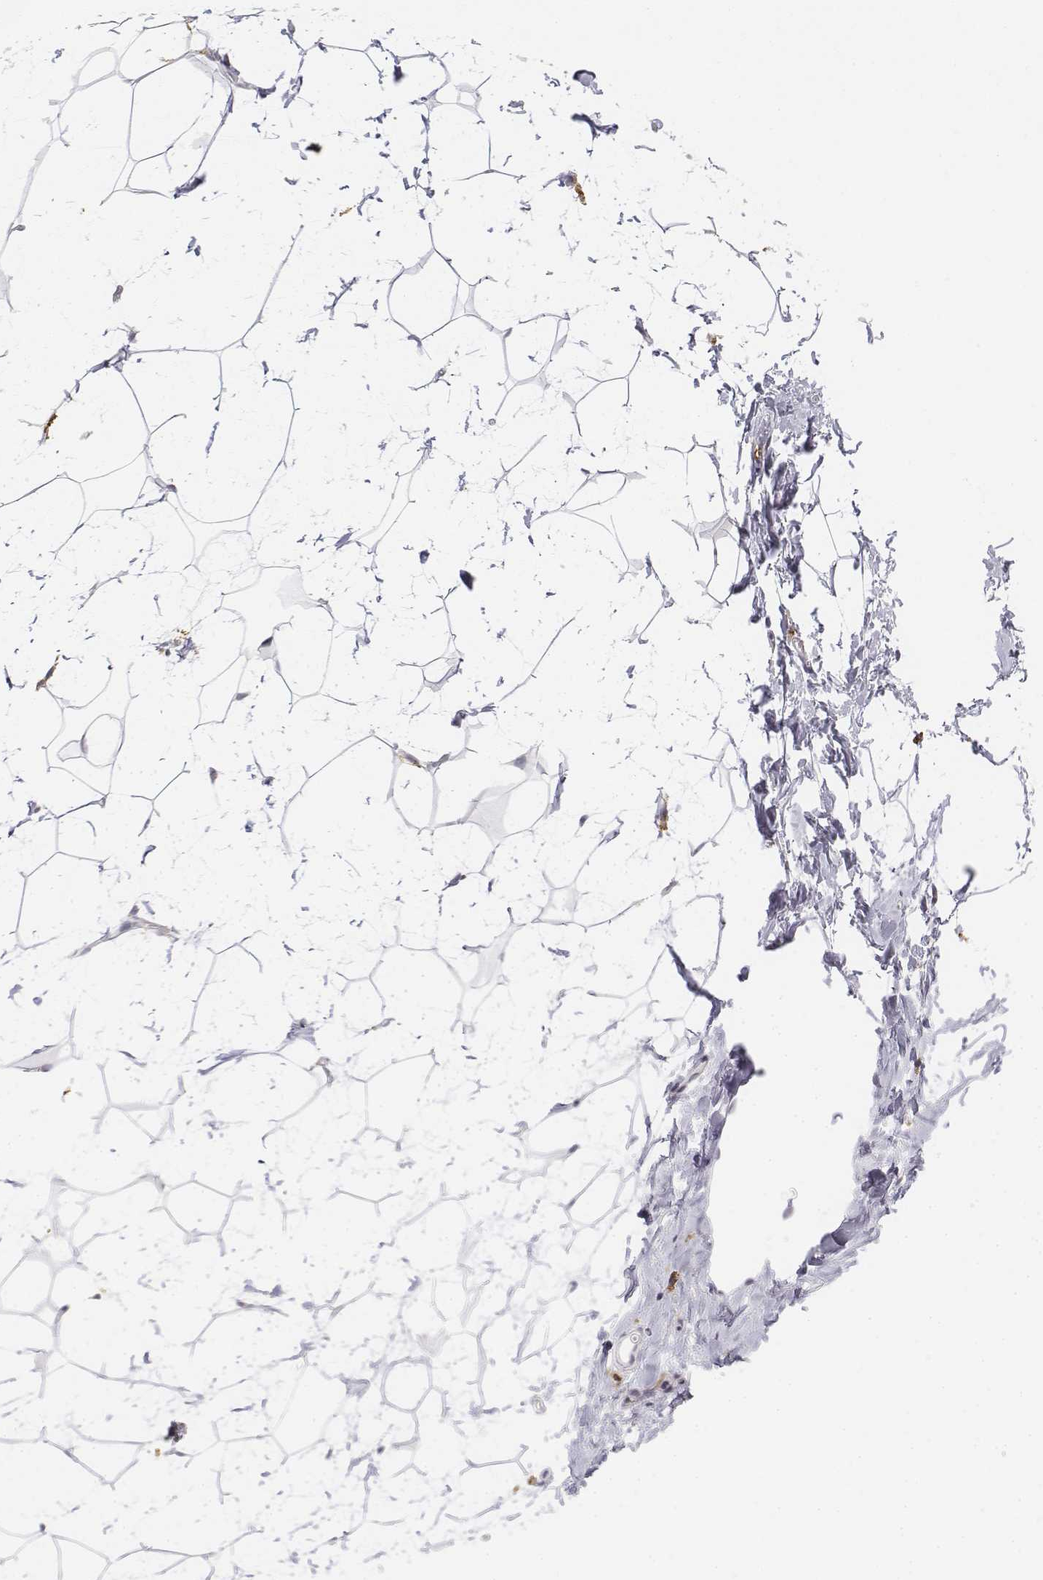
{"staining": {"intensity": "negative", "quantity": "none", "location": "none"}, "tissue": "breast", "cell_type": "Adipocytes", "image_type": "normal", "snomed": [{"axis": "morphology", "description": "Normal tissue, NOS"}, {"axis": "topography", "description": "Breast"}], "caption": "This is an immunohistochemistry image of unremarkable human breast. There is no expression in adipocytes.", "gene": "CD14", "patient": {"sex": "female", "age": 32}}